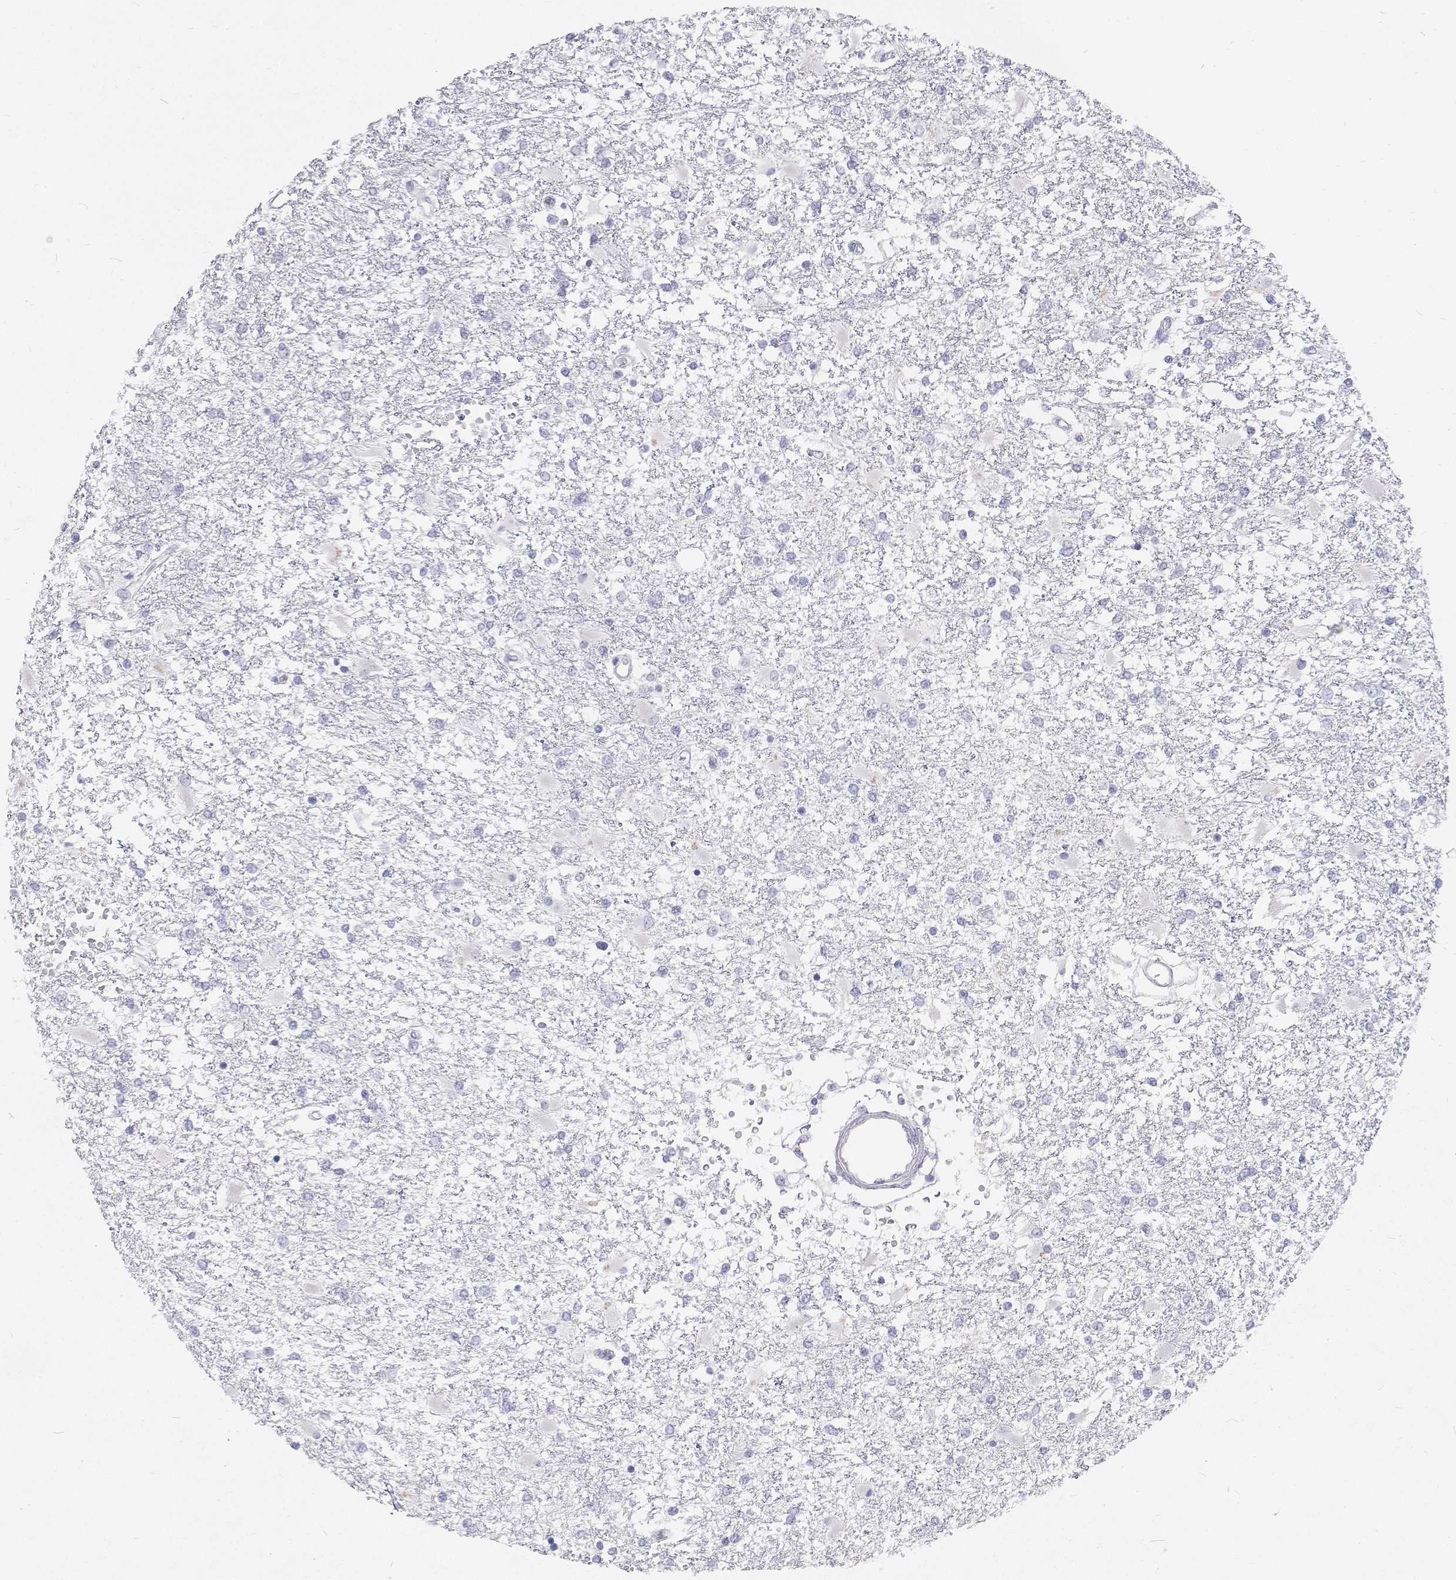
{"staining": {"intensity": "negative", "quantity": "none", "location": "none"}, "tissue": "glioma", "cell_type": "Tumor cells", "image_type": "cancer", "snomed": [{"axis": "morphology", "description": "Glioma, malignant, High grade"}, {"axis": "topography", "description": "Cerebral cortex"}], "caption": "Protein analysis of malignant high-grade glioma displays no significant positivity in tumor cells.", "gene": "NCR2", "patient": {"sex": "male", "age": 79}}